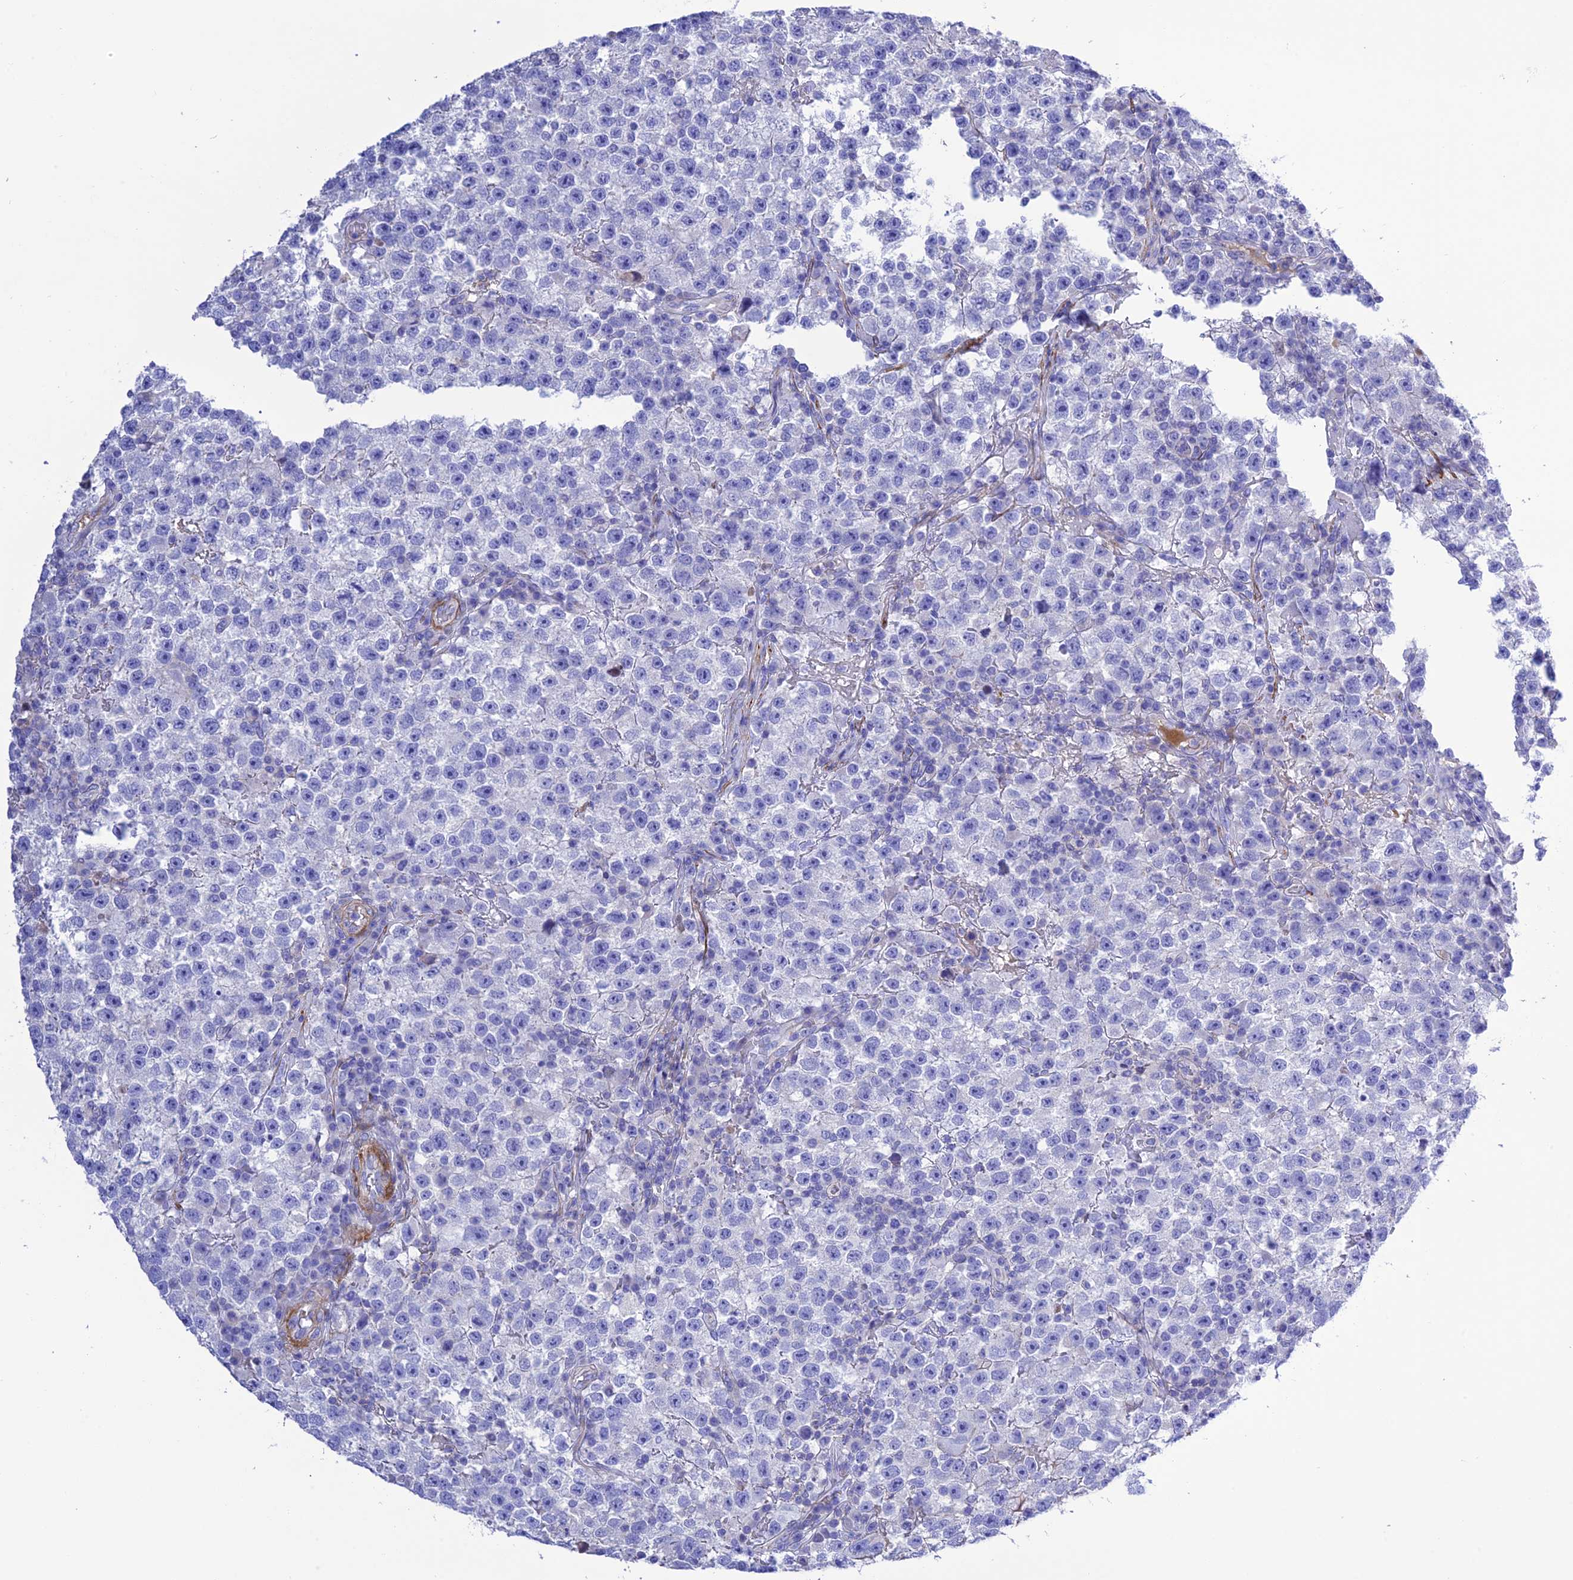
{"staining": {"intensity": "negative", "quantity": "none", "location": "none"}, "tissue": "testis cancer", "cell_type": "Tumor cells", "image_type": "cancer", "snomed": [{"axis": "morphology", "description": "Seminoma, NOS"}, {"axis": "topography", "description": "Testis"}], "caption": "A micrograph of testis cancer (seminoma) stained for a protein exhibits no brown staining in tumor cells.", "gene": "FRA10AC1", "patient": {"sex": "male", "age": 22}}